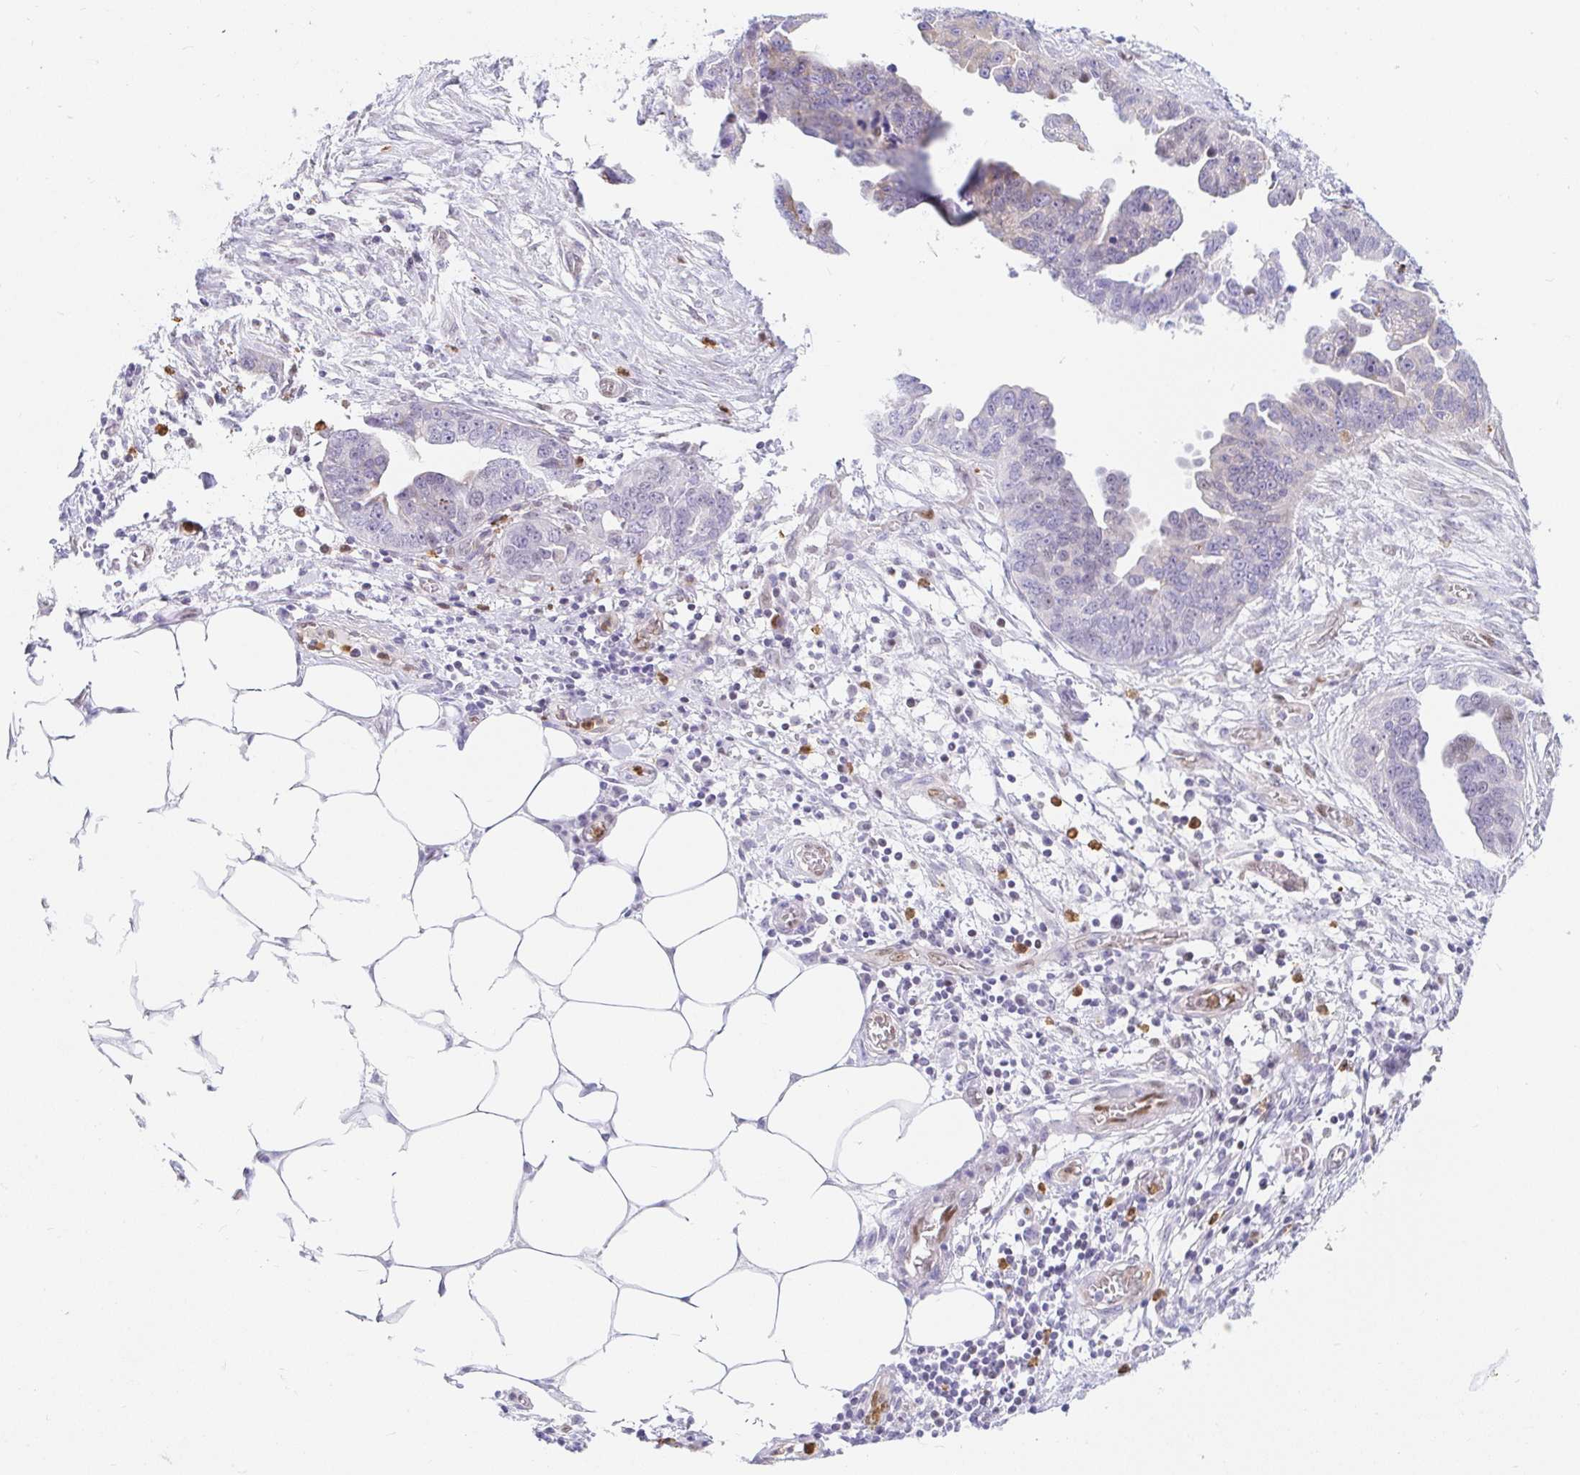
{"staining": {"intensity": "negative", "quantity": "none", "location": "none"}, "tissue": "ovarian cancer", "cell_type": "Tumor cells", "image_type": "cancer", "snomed": [{"axis": "morphology", "description": "Cystadenocarcinoma, serous, NOS"}, {"axis": "topography", "description": "Ovary"}], "caption": "This is an IHC photomicrograph of ovarian cancer. There is no expression in tumor cells.", "gene": "HINFP", "patient": {"sex": "female", "age": 75}}